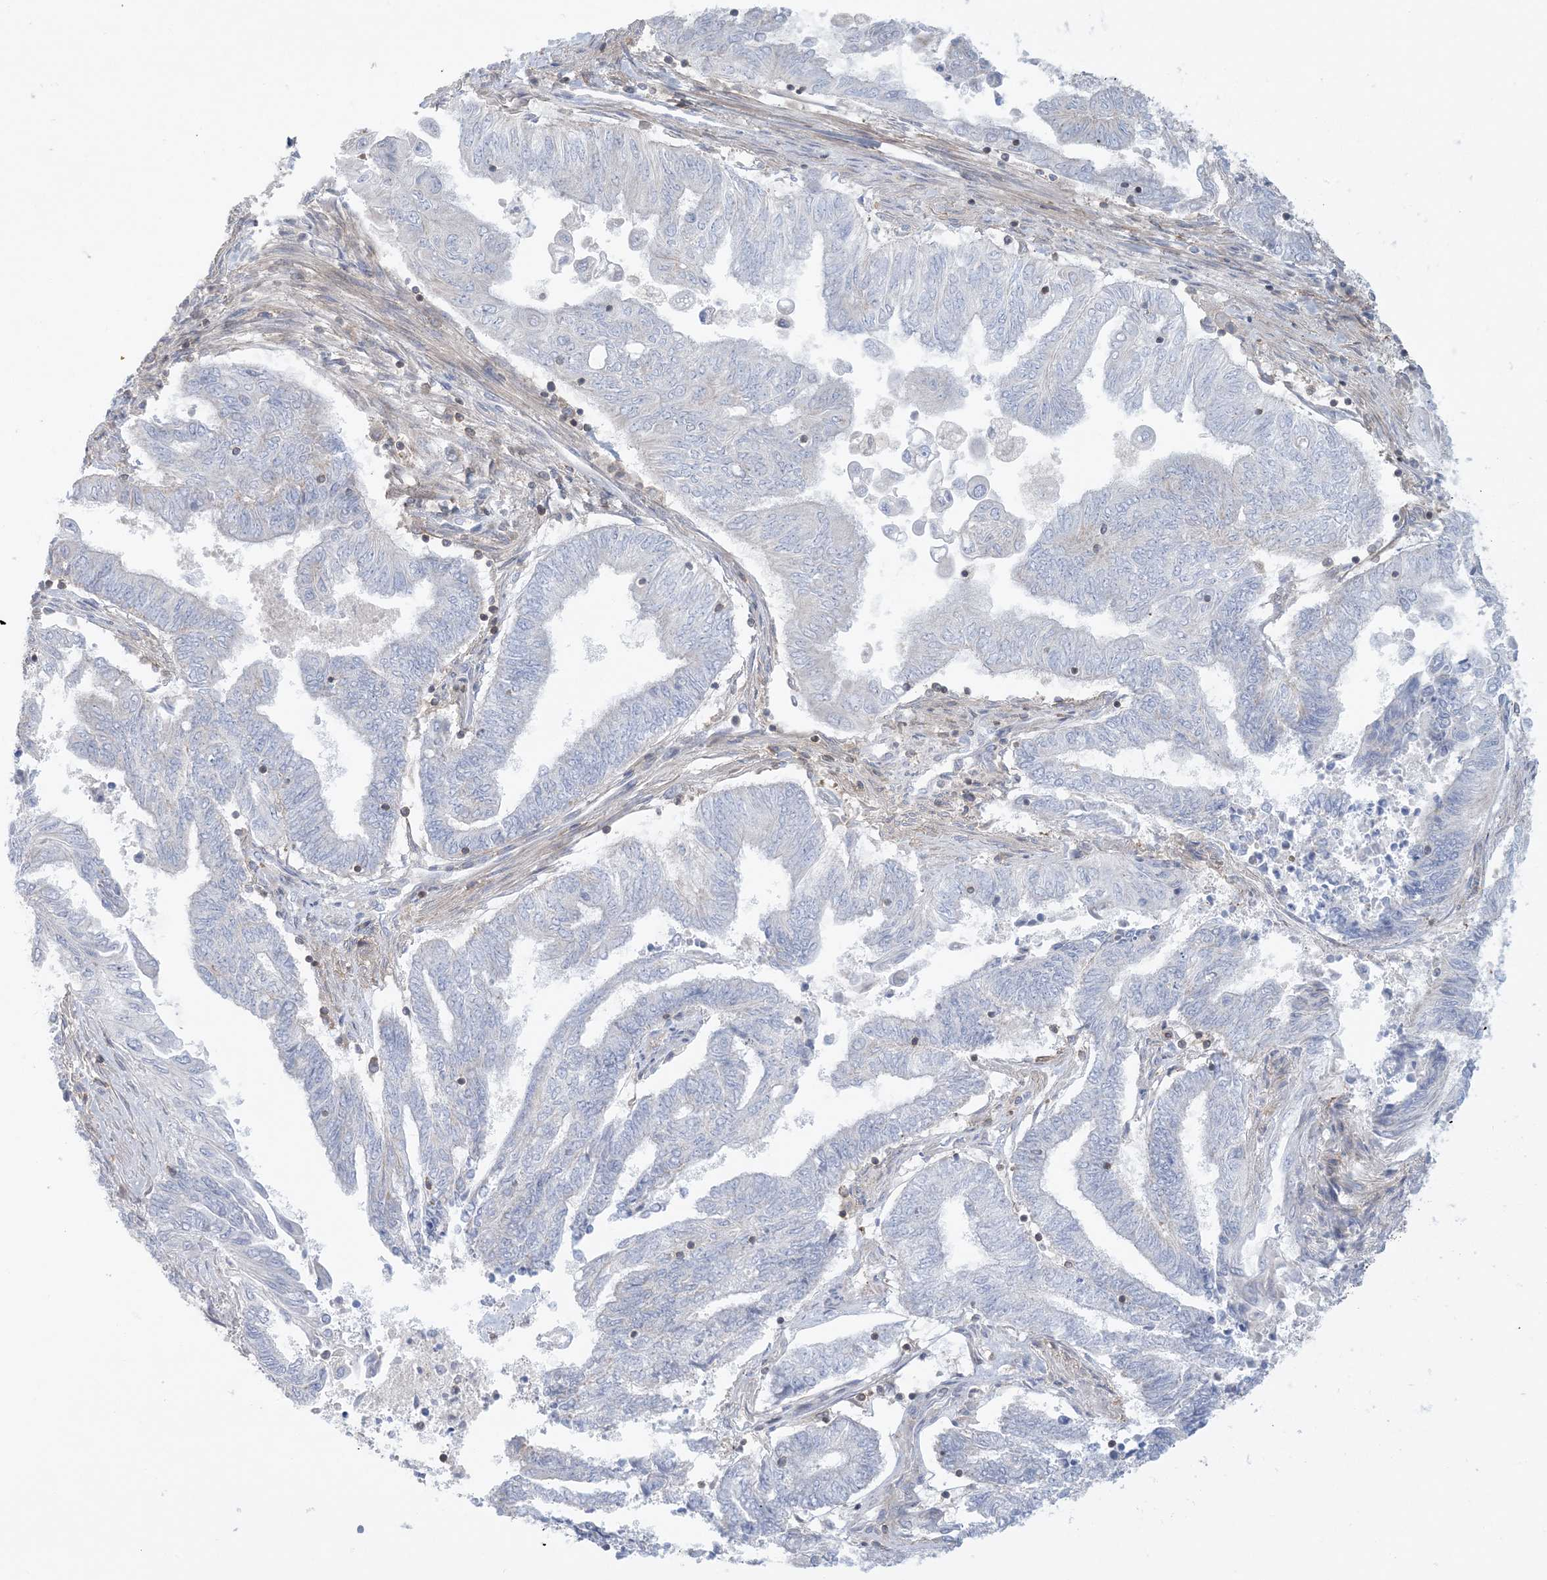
{"staining": {"intensity": "negative", "quantity": "none", "location": "none"}, "tissue": "endometrial cancer", "cell_type": "Tumor cells", "image_type": "cancer", "snomed": [{"axis": "morphology", "description": "Adenocarcinoma, NOS"}, {"axis": "topography", "description": "Uterus"}, {"axis": "topography", "description": "Endometrium"}], "caption": "This is a photomicrograph of IHC staining of adenocarcinoma (endometrial), which shows no staining in tumor cells.", "gene": "ARHGAP30", "patient": {"sex": "female", "age": 70}}